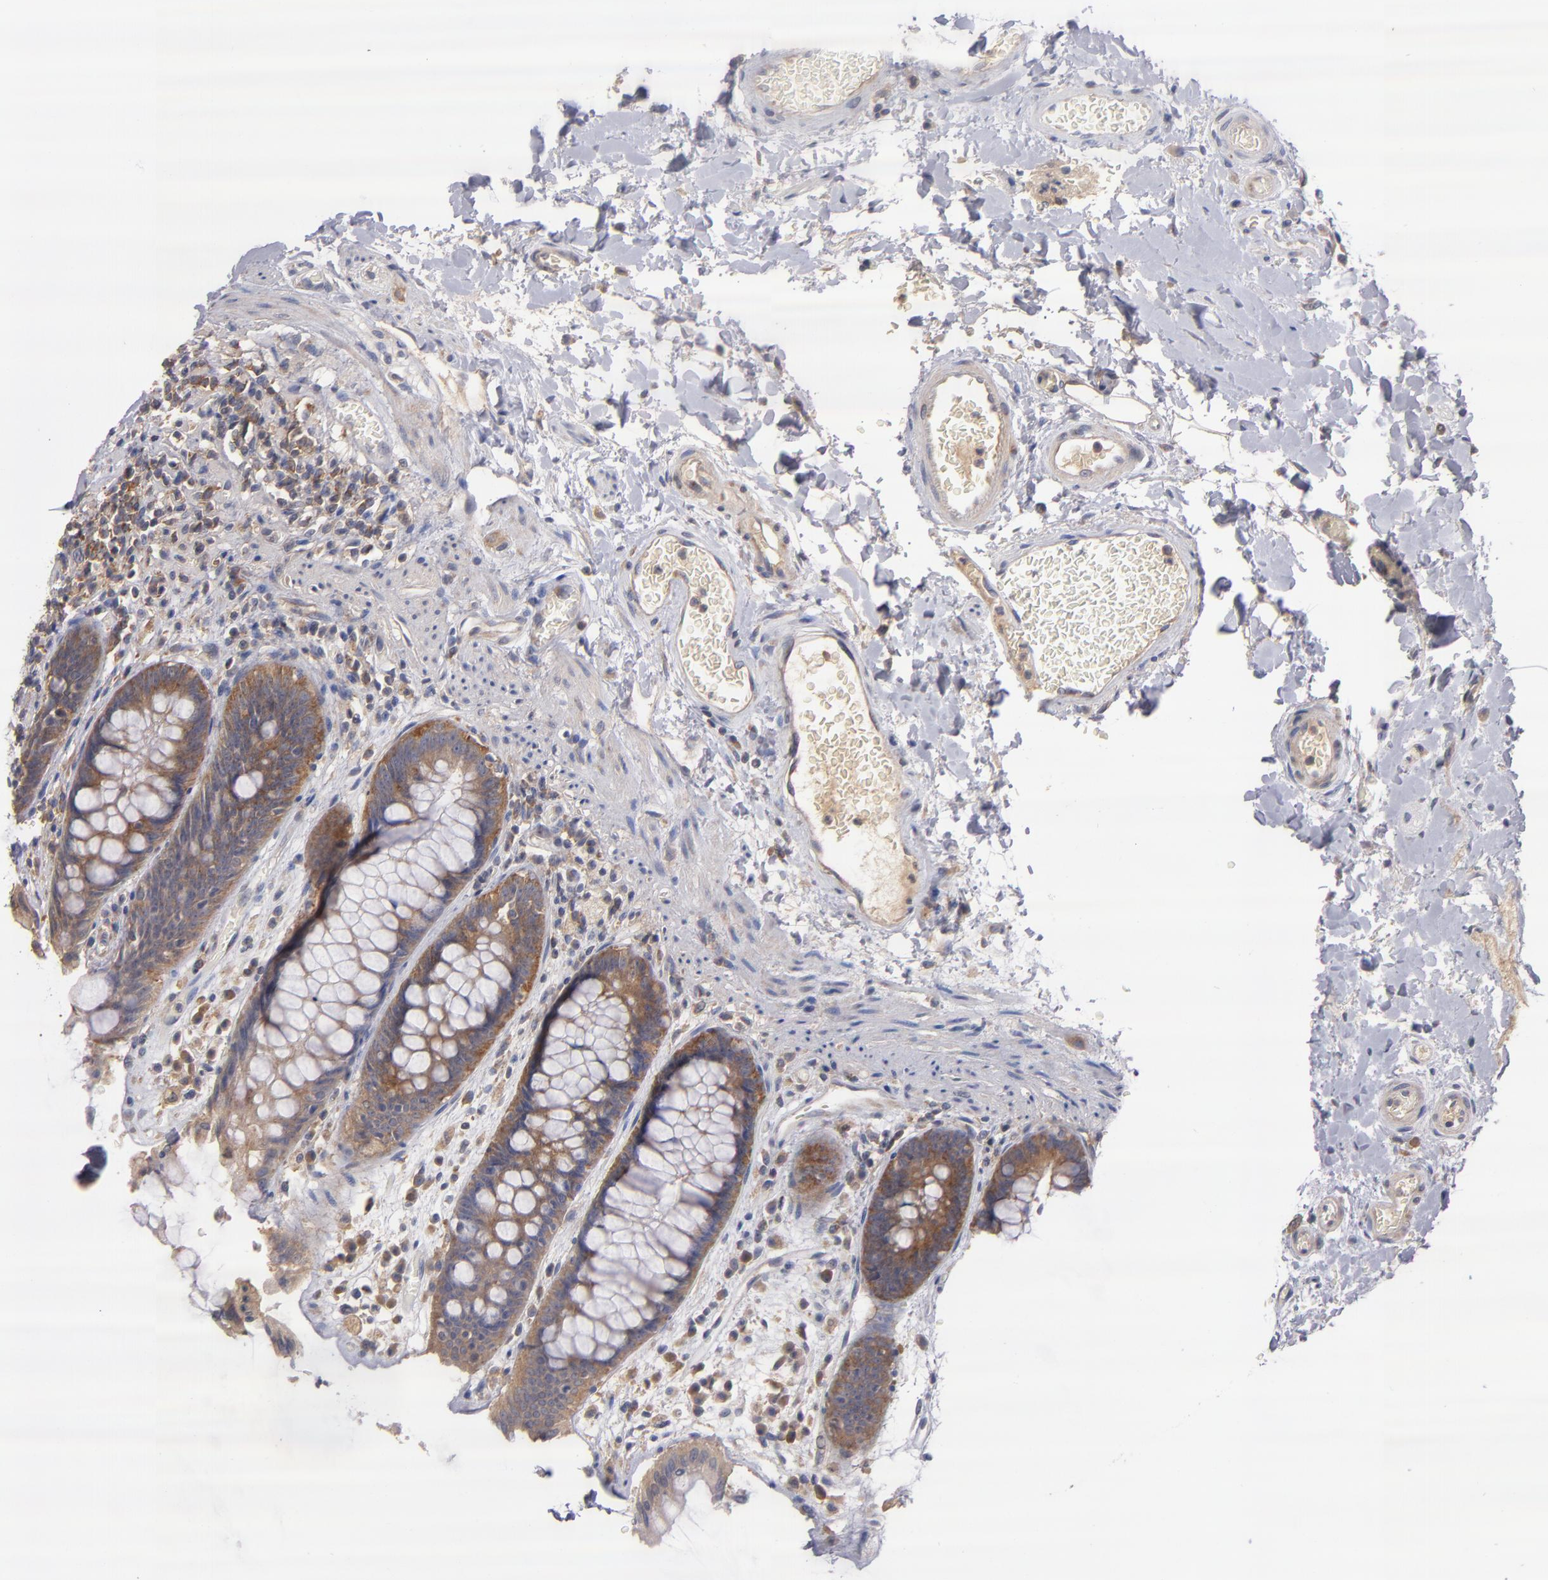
{"staining": {"intensity": "moderate", "quantity": "25%-75%", "location": "cytoplasmic/membranous"}, "tissue": "rectum", "cell_type": "Glandular cells", "image_type": "normal", "snomed": [{"axis": "morphology", "description": "Normal tissue, NOS"}, {"axis": "topography", "description": "Rectum"}], "caption": "Human rectum stained with a protein marker displays moderate staining in glandular cells.", "gene": "UPF3B", "patient": {"sex": "female", "age": 66}}